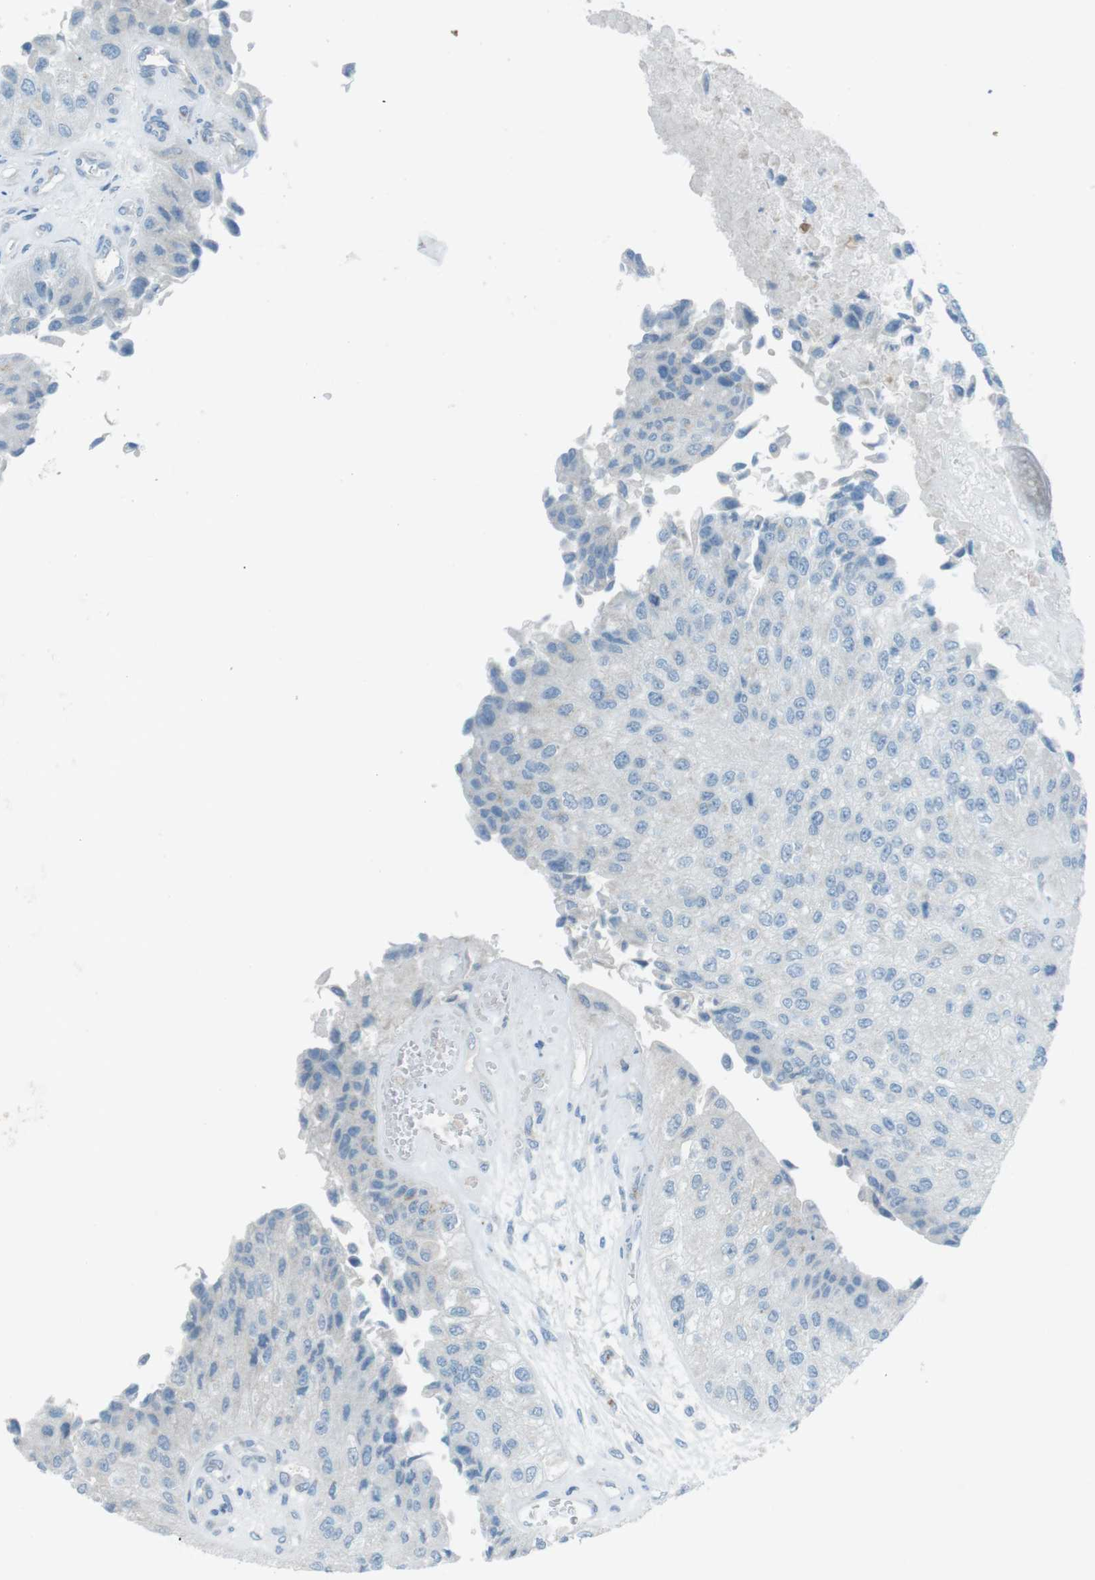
{"staining": {"intensity": "negative", "quantity": "none", "location": "none"}, "tissue": "urothelial cancer", "cell_type": "Tumor cells", "image_type": "cancer", "snomed": [{"axis": "morphology", "description": "Urothelial carcinoma, High grade"}, {"axis": "topography", "description": "Kidney"}, {"axis": "topography", "description": "Urinary bladder"}], "caption": "High-grade urothelial carcinoma was stained to show a protein in brown. There is no significant expression in tumor cells.", "gene": "TXNDC15", "patient": {"sex": "male", "age": 77}}